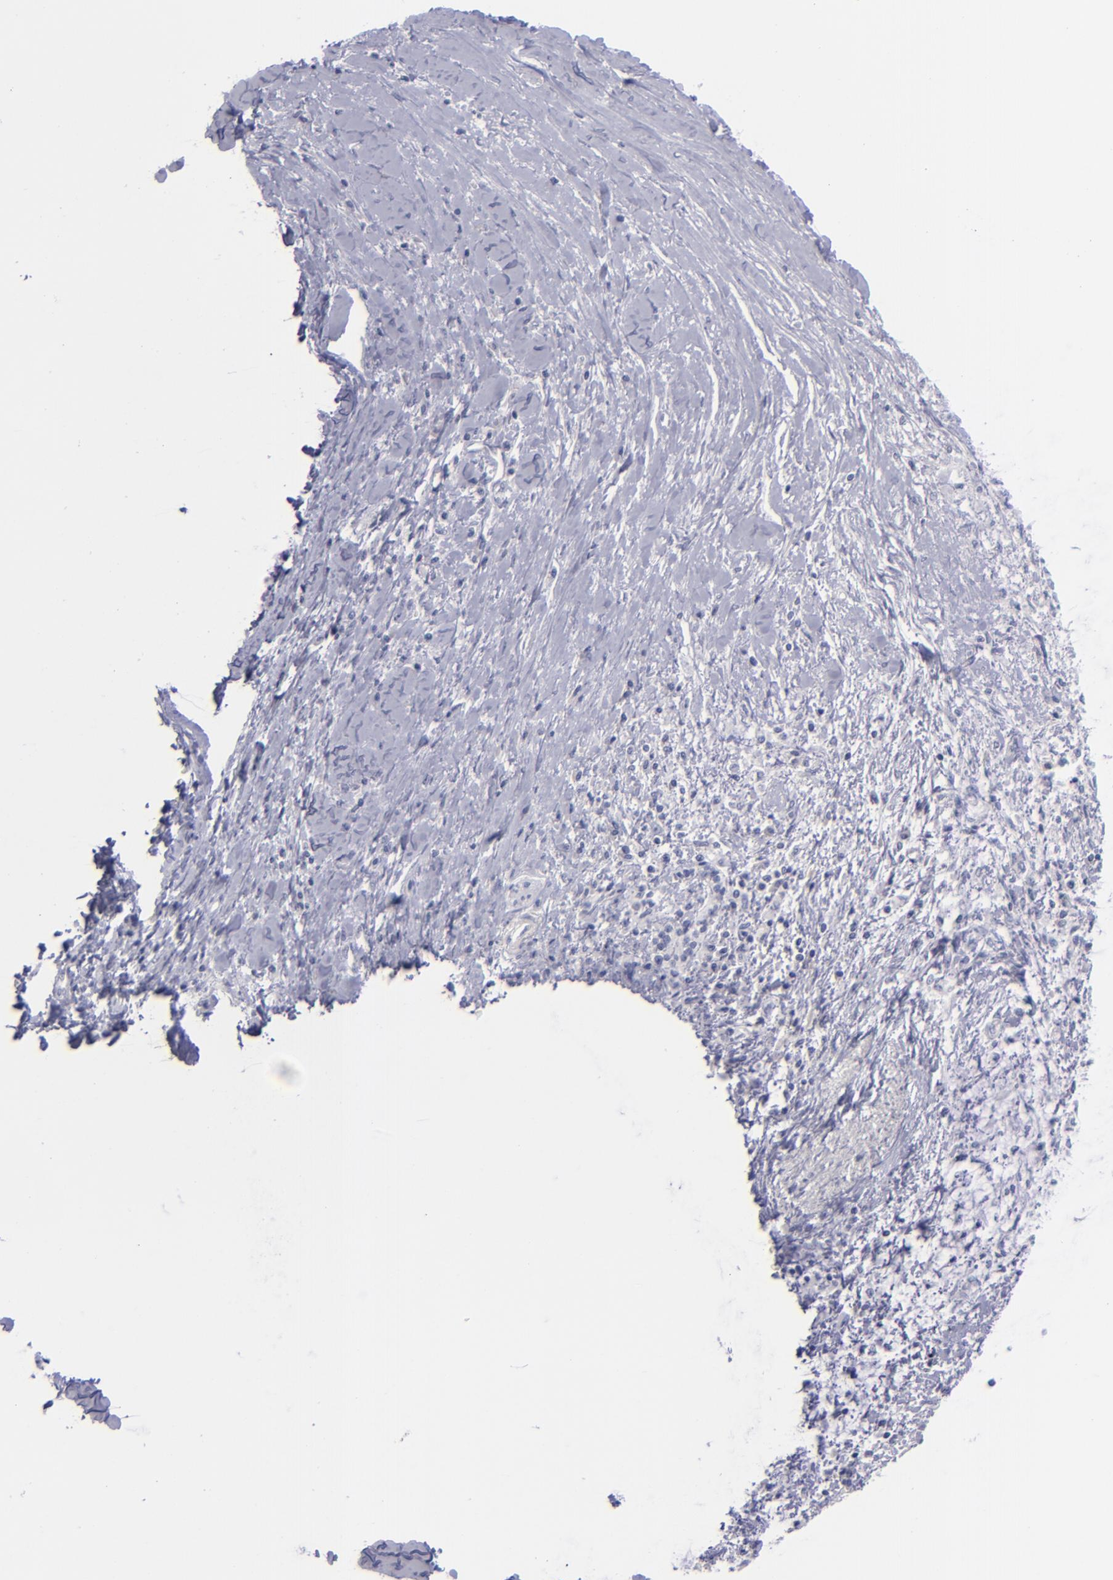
{"staining": {"intensity": "negative", "quantity": "none", "location": "none"}, "tissue": "pancreatic cancer", "cell_type": "Tumor cells", "image_type": "cancer", "snomed": [{"axis": "morphology", "description": "Adenocarcinoma, NOS"}, {"axis": "topography", "description": "Pancreas"}], "caption": "A histopathology image of human pancreatic cancer is negative for staining in tumor cells.", "gene": "MYH11", "patient": {"sex": "female", "age": 64}}